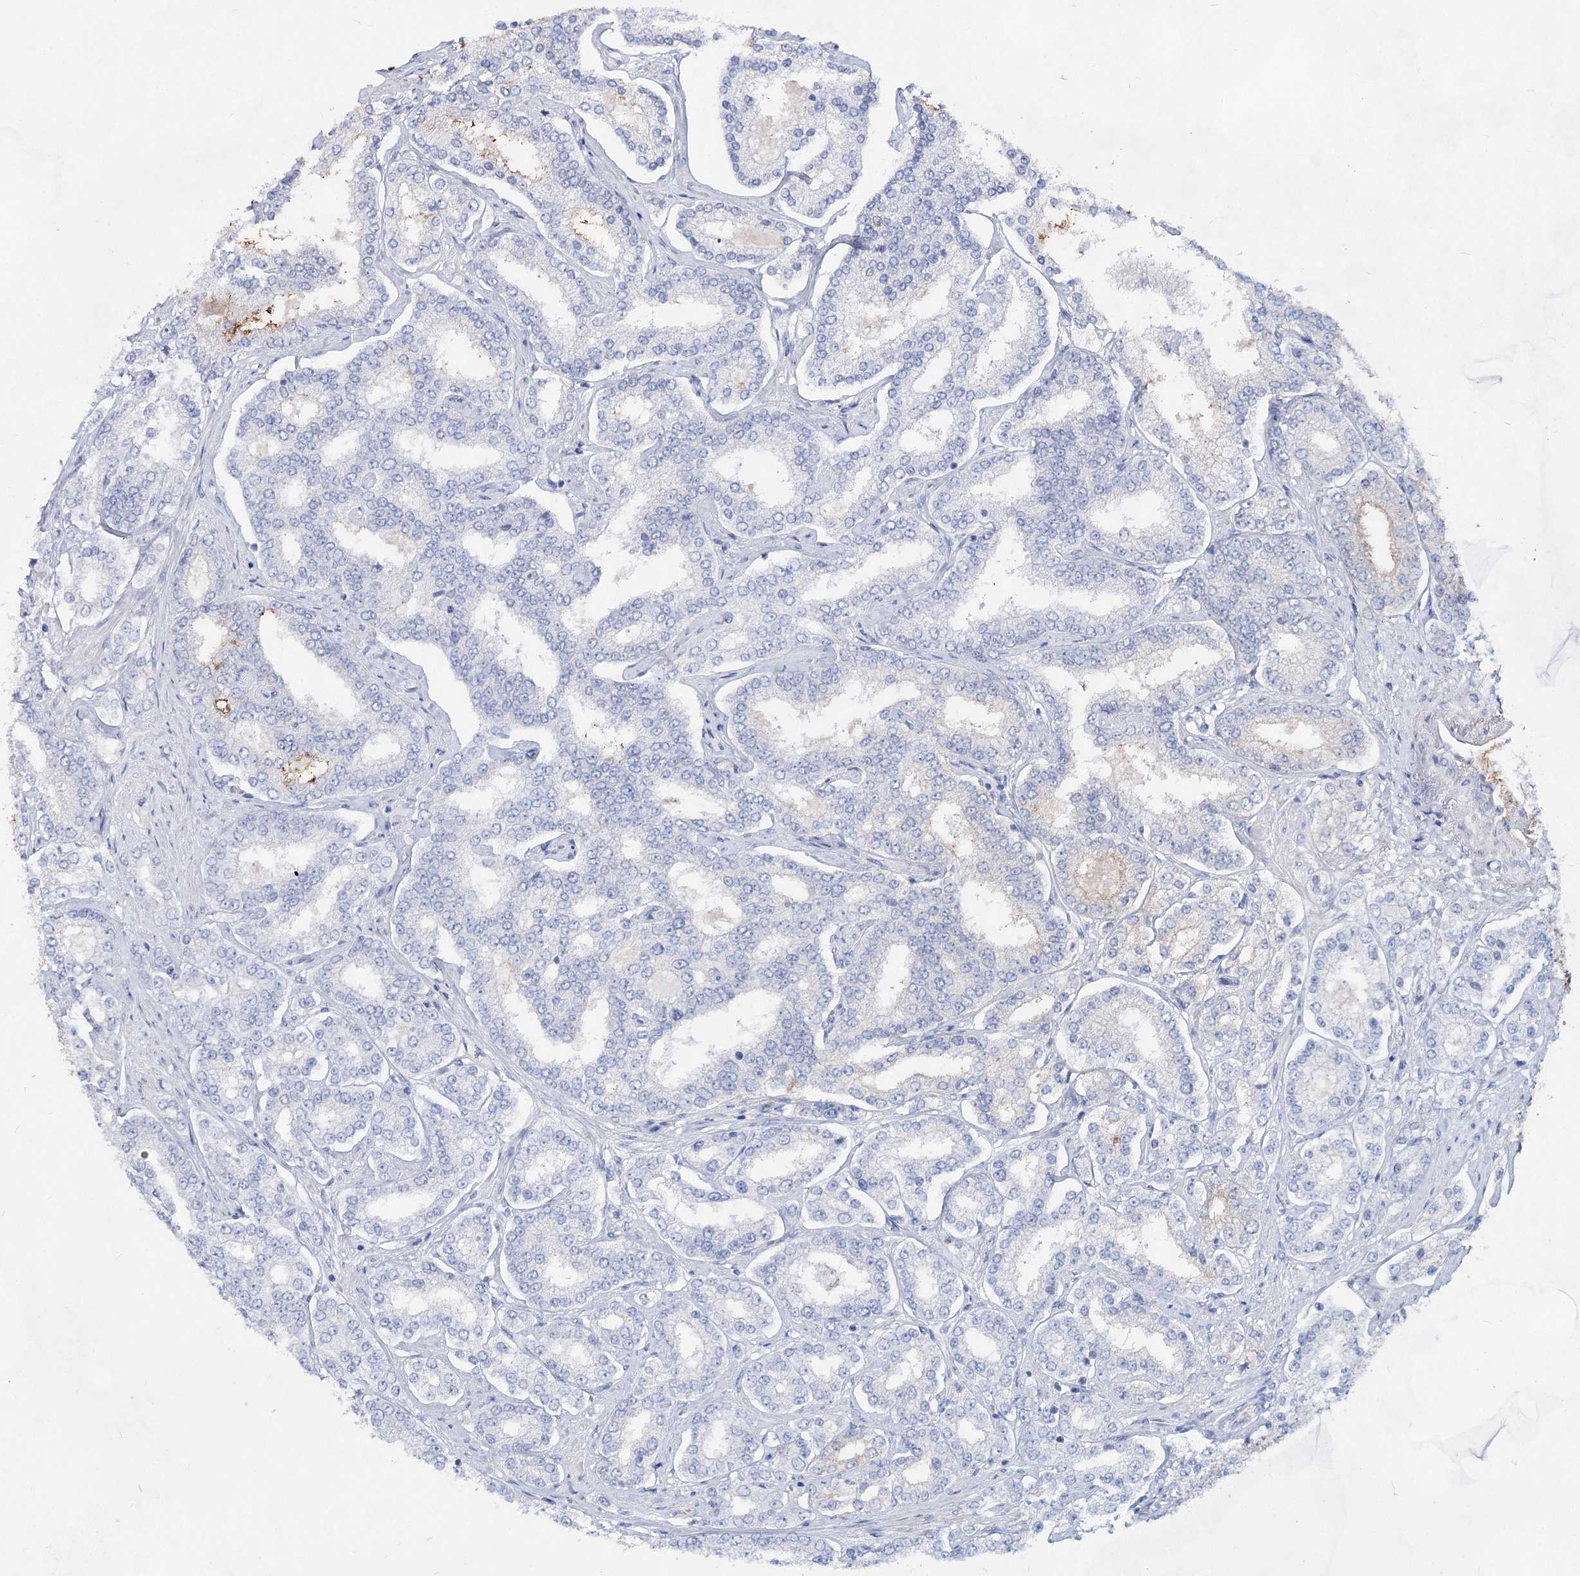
{"staining": {"intensity": "negative", "quantity": "none", "location": "none"}, "tissue": "prostate cancer", "cell_type": "Tumor cells", "image_type": "cancer", "snomed": [{"axis": "morphology", "description": "Normal tissue, NOS"}, {"axis": "morphology", "description": "Adenocarcinoma, High grade"}, {"axis": "topography", "description": "Prostate"}], "caption": "There is no significant expression in tumor cells of adenocarcinoma (high-grade) (prostate).", "gene": "TASOR2", "patient": {"sex": "male", "age": 83}}